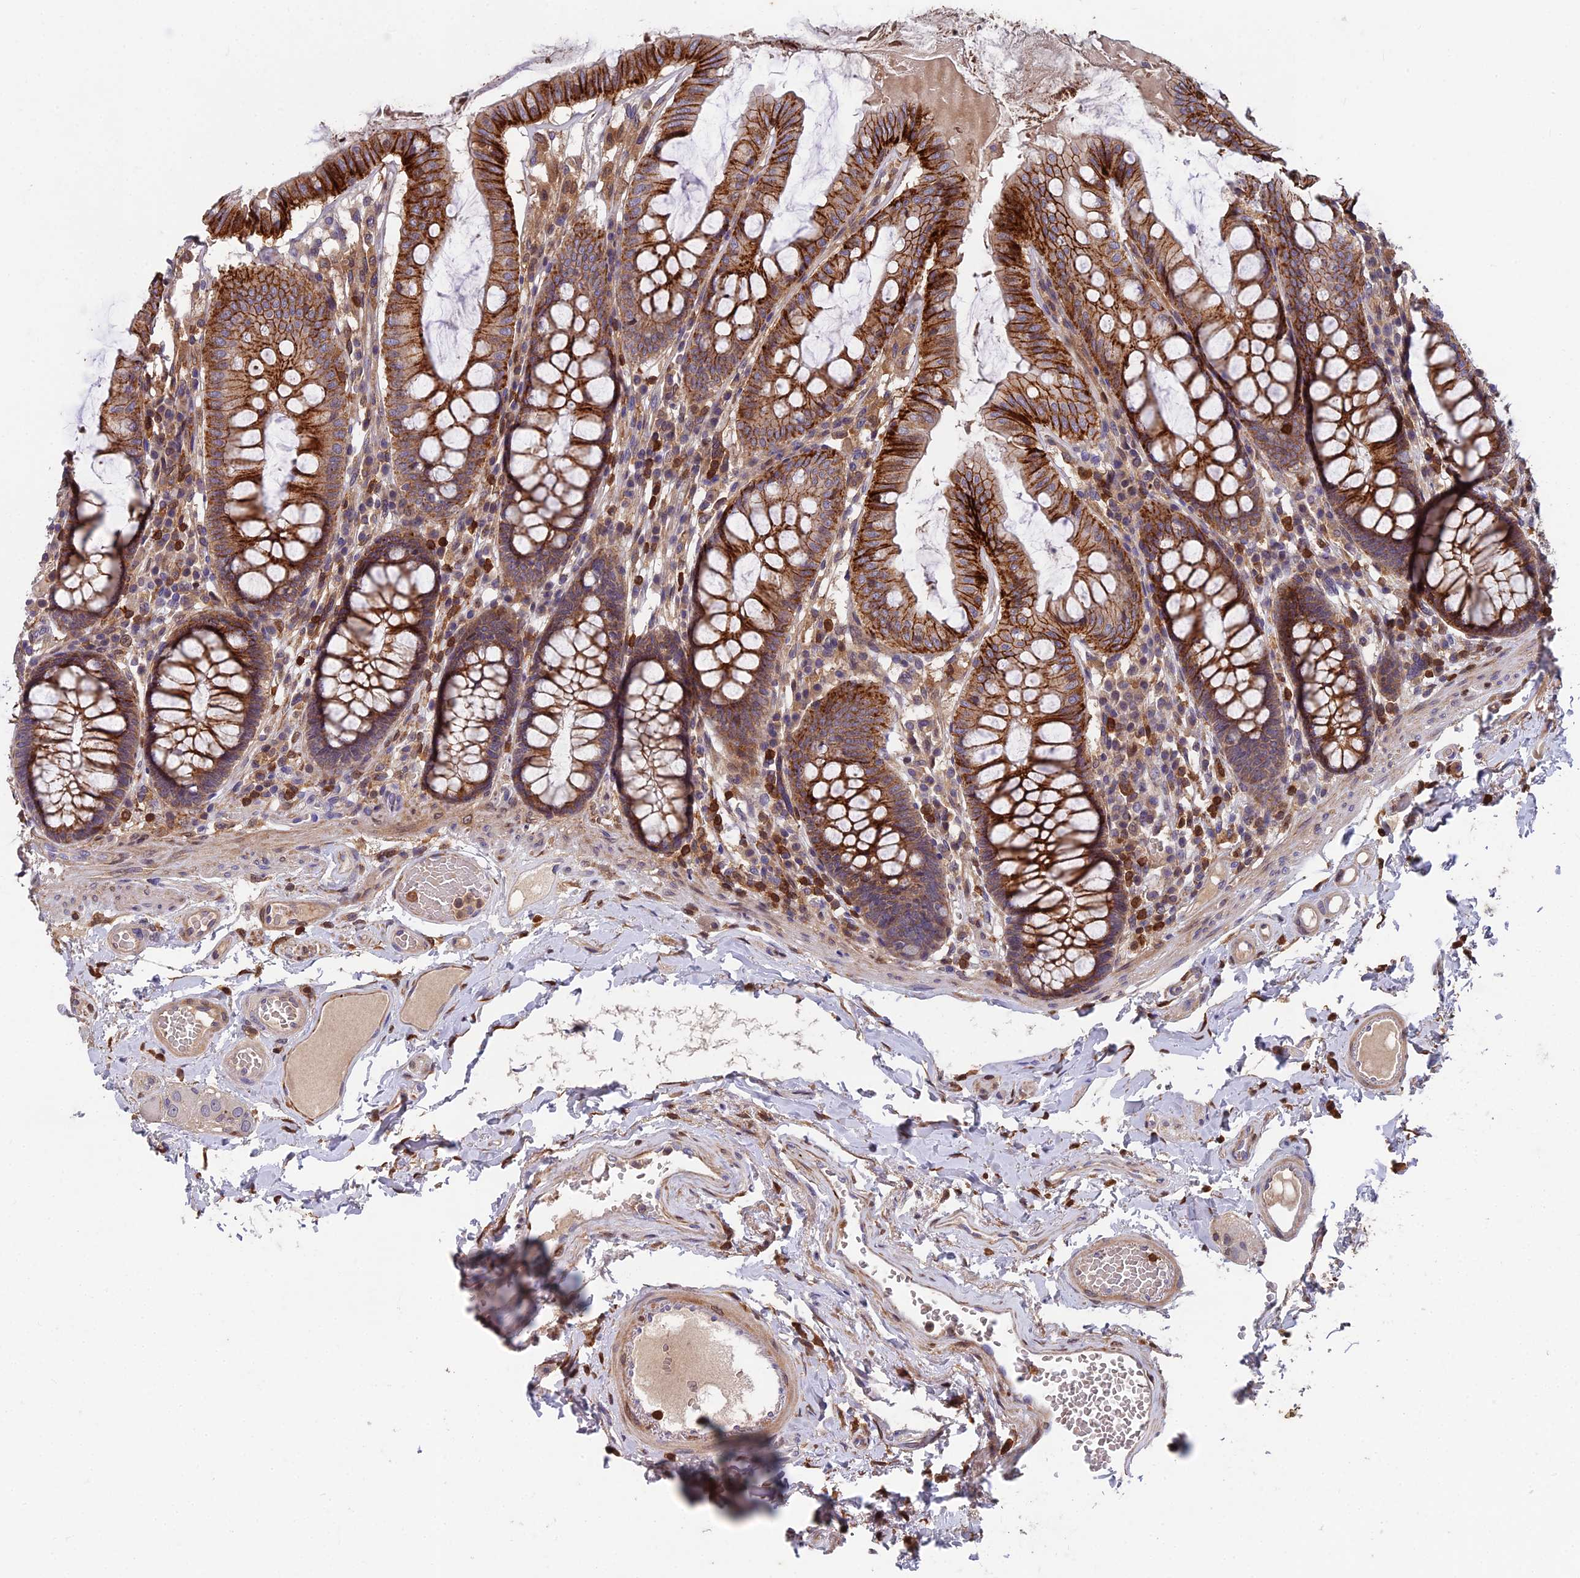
{"staining": {"intensity": "weak", "quantity": ">75%", "location": "cytoplasmic/membranous"}, "tissue": "colon", "cell_type": "Endothelial cells", "image_type": "normal", "snomed": [{"axis": "morphology", "description": "Normal tissue, NOS"}, {"axis": "topography", "description": "Colon"}], "caption": "Immunohistochemical staining of benign colon shows weak cytoplasmic/membranous protein expression in approximately >75% of endothelial cells.", "gene": "GALK2", "patient": {"sex": "male", "age": 84}}